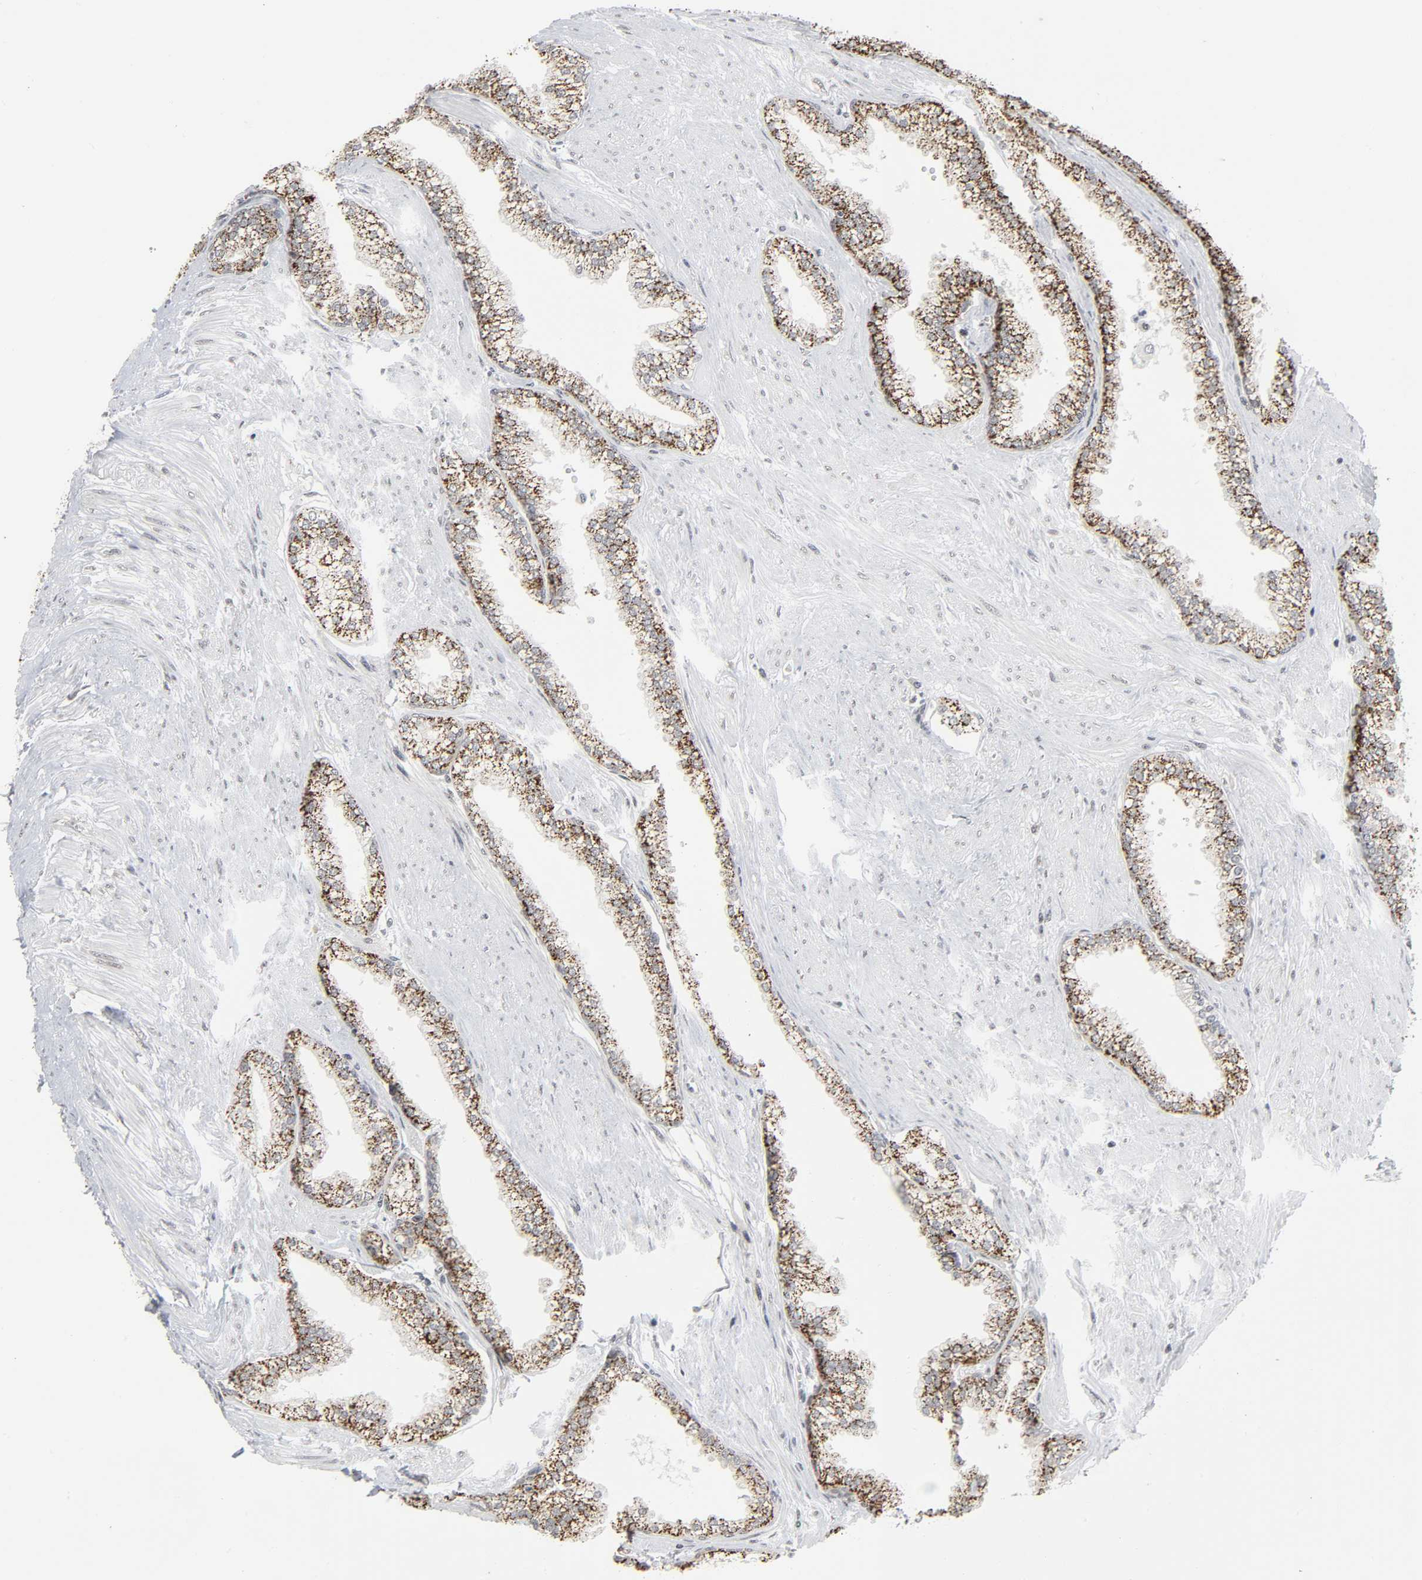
{"staining": {"intensity": "strong", "quantity": ">75%", "location": "cytoplasmic/membranous"}, "tissue": "prostate", "cell_type": "Glandular cells", "image_type": "normal", "snomed": [{"axis": "morphology", "description": "Normal tissue, NOS"}, {"axis": "topography", "description": "Prostate"}], "caption": "The photomicrograph displays staining of normal prostate, revealing strong cytoplasmic/membranous protein expression (brown color) within glandular cells.", "gene": "MUC1", "patient": {"sex": "male", "age": 64}}